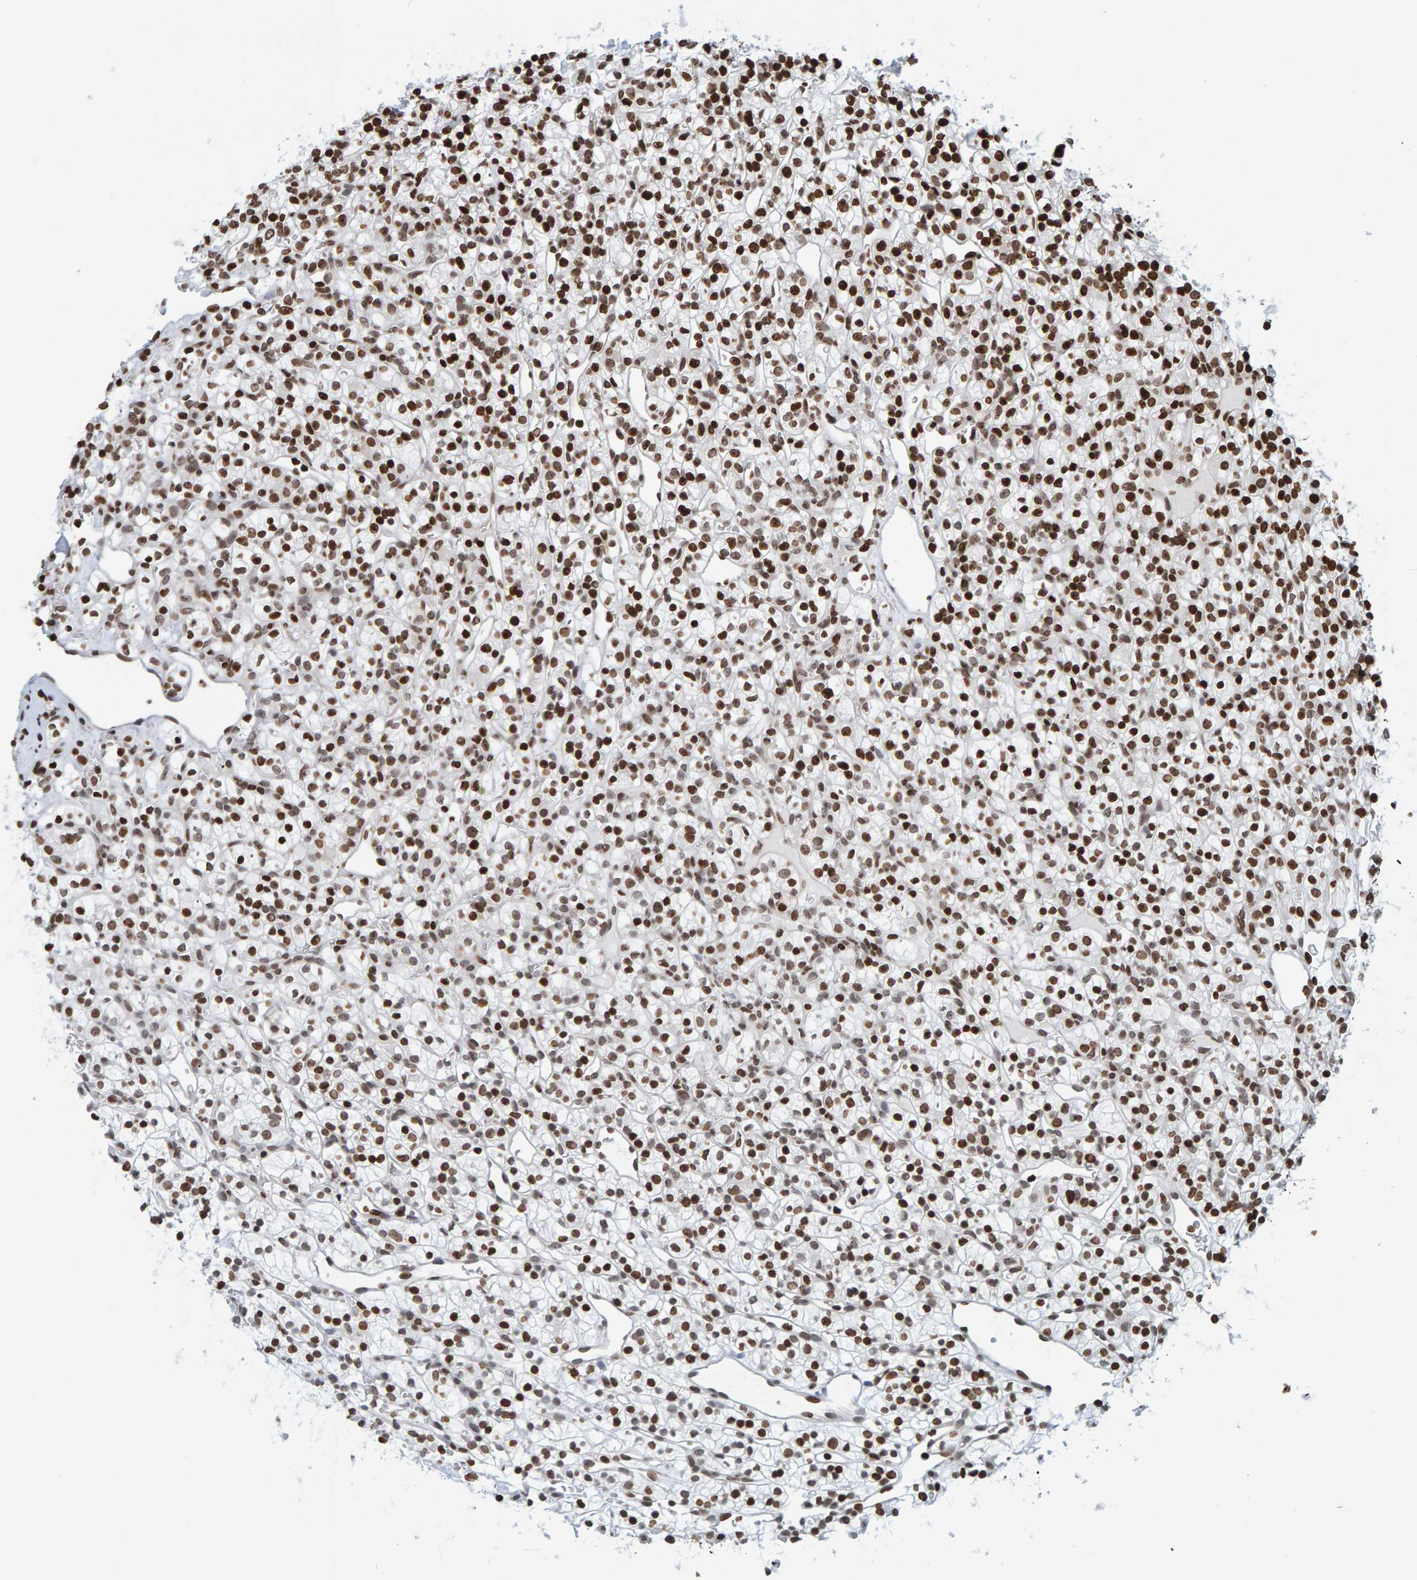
{"staining": {"intensity": "strong", "quantity": ">75%", "location": "nuclear"}, "tissue": "renal cancer", "cell_type": "Tumor cells", "image_type": "cancer", "snomed": [{"axis": "morphology", "description": "Adenocarcinoma, NOS"}, {"axis": "topography", "description": "Kidney"}], "caption": "Protein staining of adenocarcinoma (renal) tissue reveals strong nuclear expression in about >75% of tumor cells.", "gene": "BRF2", "patient": {"sex": "female", "age": 57}}